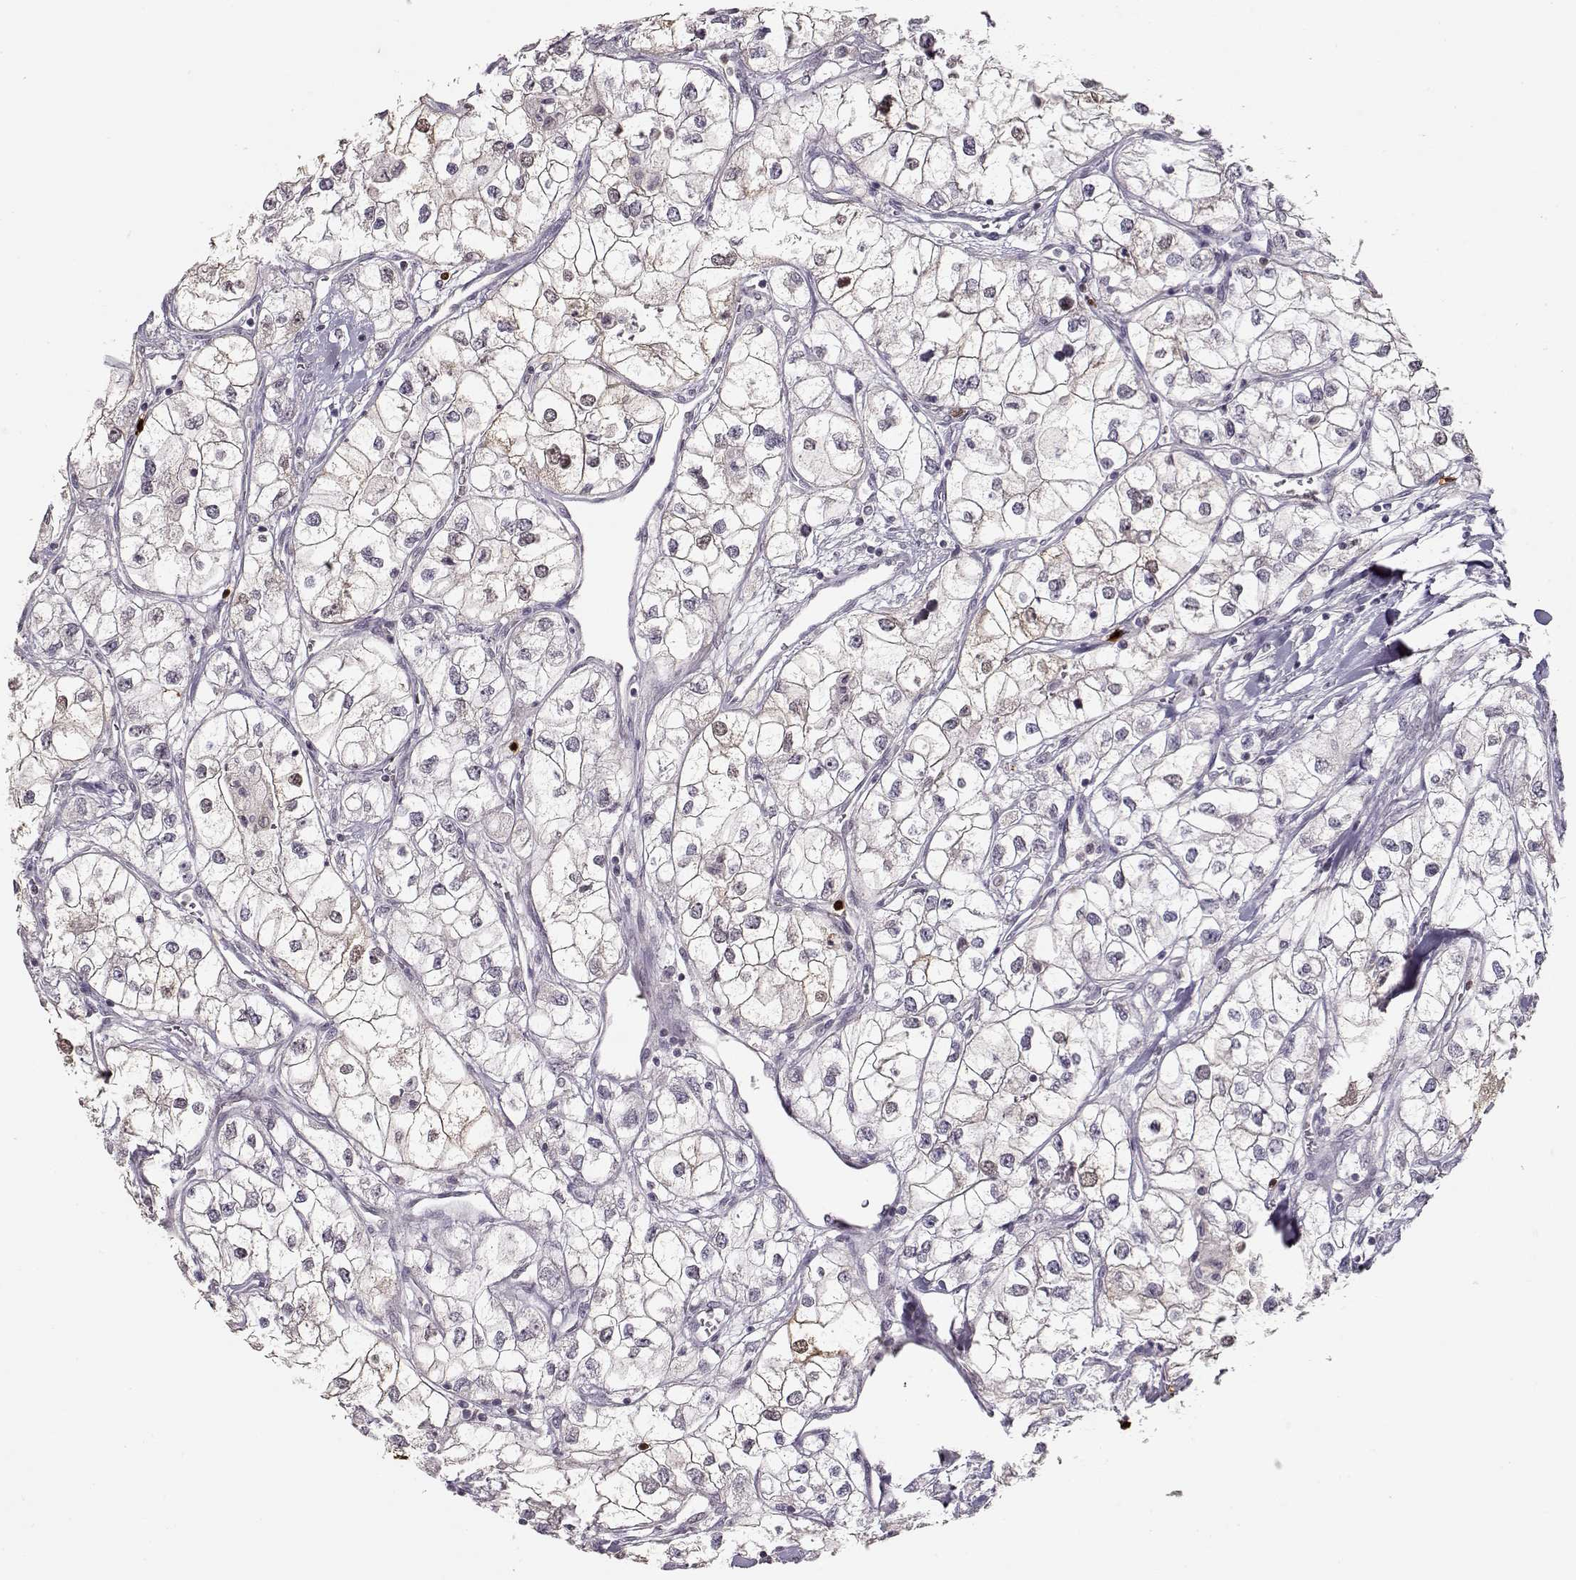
{"staining": {"intensity": "negative", "quantity": "none", "location": "none"}, "tissue": "renal cancer", "cell_type": "Tumor cells", "image_type": "cancer", "snomed": [{"axis": "morphology", "description": "Adenocarcinoma, NOS"}, {"axis": "topography", "description": "Kidney"}], "caption": "Protein analysis of renal cancer (adenocarcinoma) demonstrates no significant staining in tumor cells.", "gene": "S100B", "patient": {"sex": "male", "age": 59}}